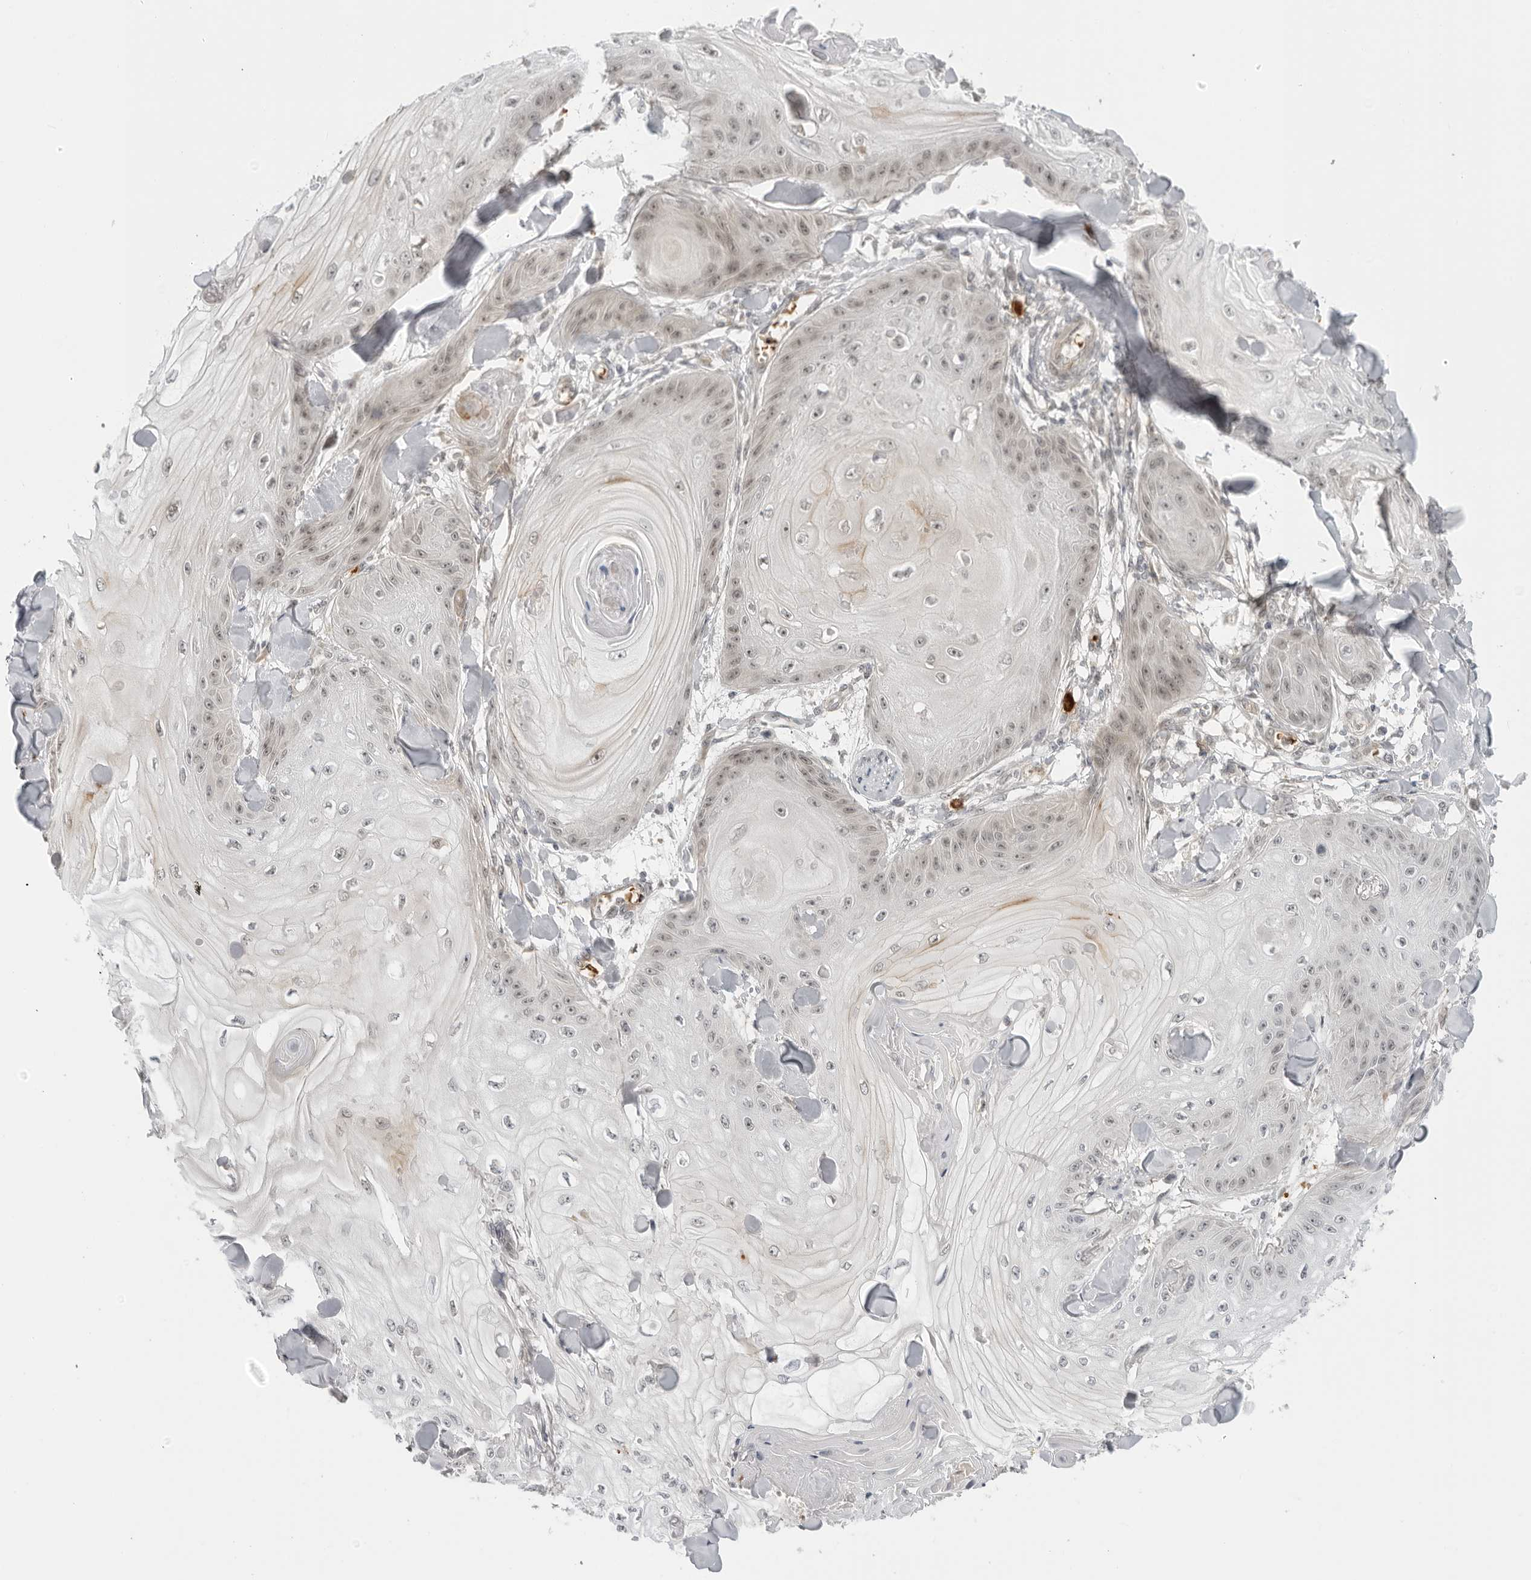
{"staining": {"intensity": "weak", "quantity": "<25%", "location": "nuclear"}, "tissue": "skin cancer", "cell_type": "Tumor cells", "image_type": "cancer", "snomed": [{"axis": "morphology", "description": "Squamous cell carcinoma, NOS"}, {"axis": "topography", "description": "Skin"}], "caption": "Image shows no significant protein positivity in tumor cells of skin cancer (squamous cell carcinoma).", "gene": "SUGCT", "patient": {"sex": "male", "age": 74}}